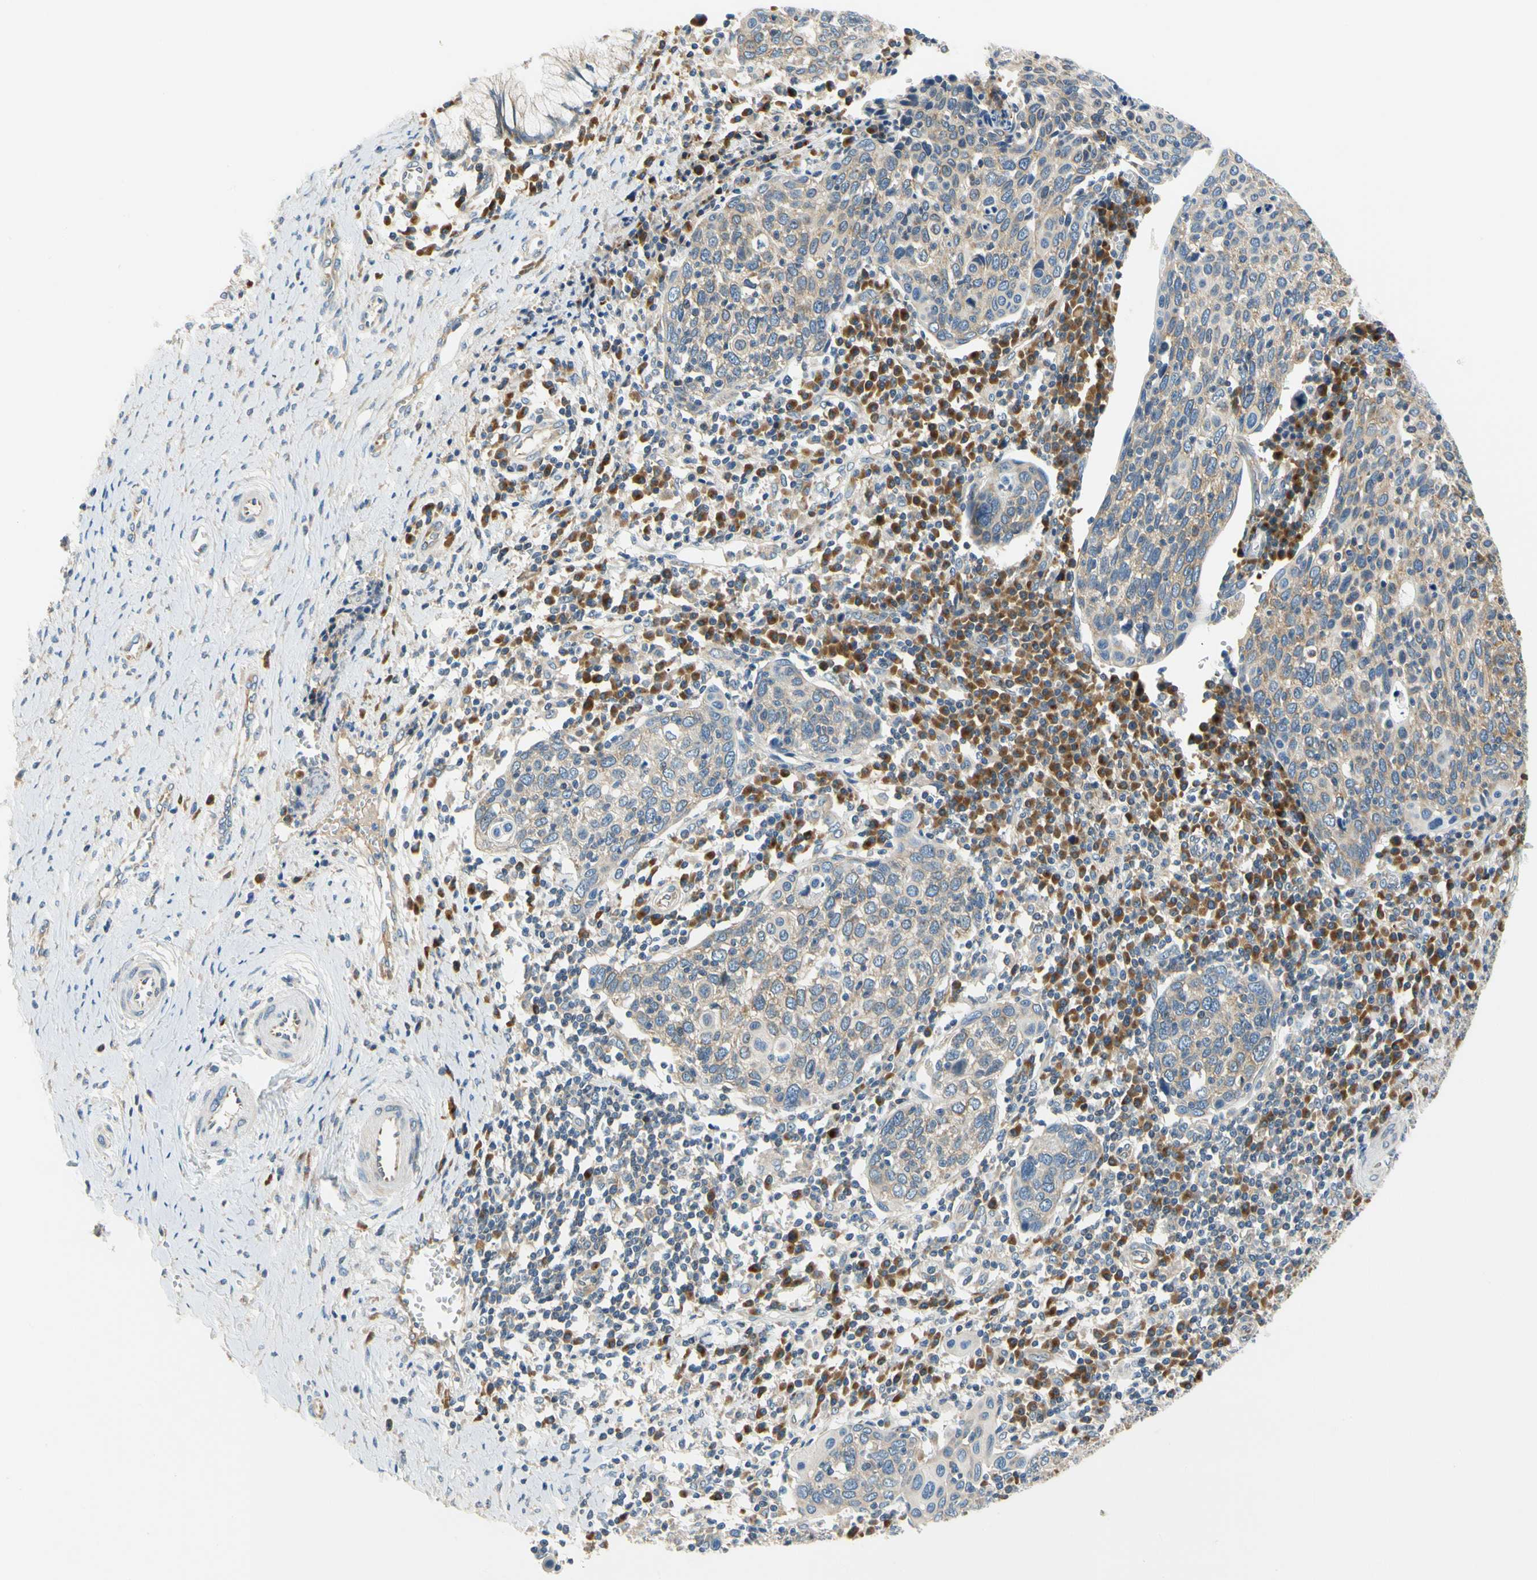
{"staining": {"intensity": "moderate", "quantity": ">75%", "location": "cytoplasmic/membranous"}, "tissue": "cervical cancer", "cell_type": "Tumor cells", "image_type": "cancer", "snomed": [{"axis": "morphology", "description": "Squamous cell carcinoma, NOS"}, {"axis": "topography", "description": "Cervix"}], "caption": "Squamous cell carcinoma (cervical) stained with a brown dye displays moderate cytoplasmic/membranous positive expression in about >75% of tumor cells.", "gene": "LRRC47", "patient": {"sex": "female", "age": 40}}